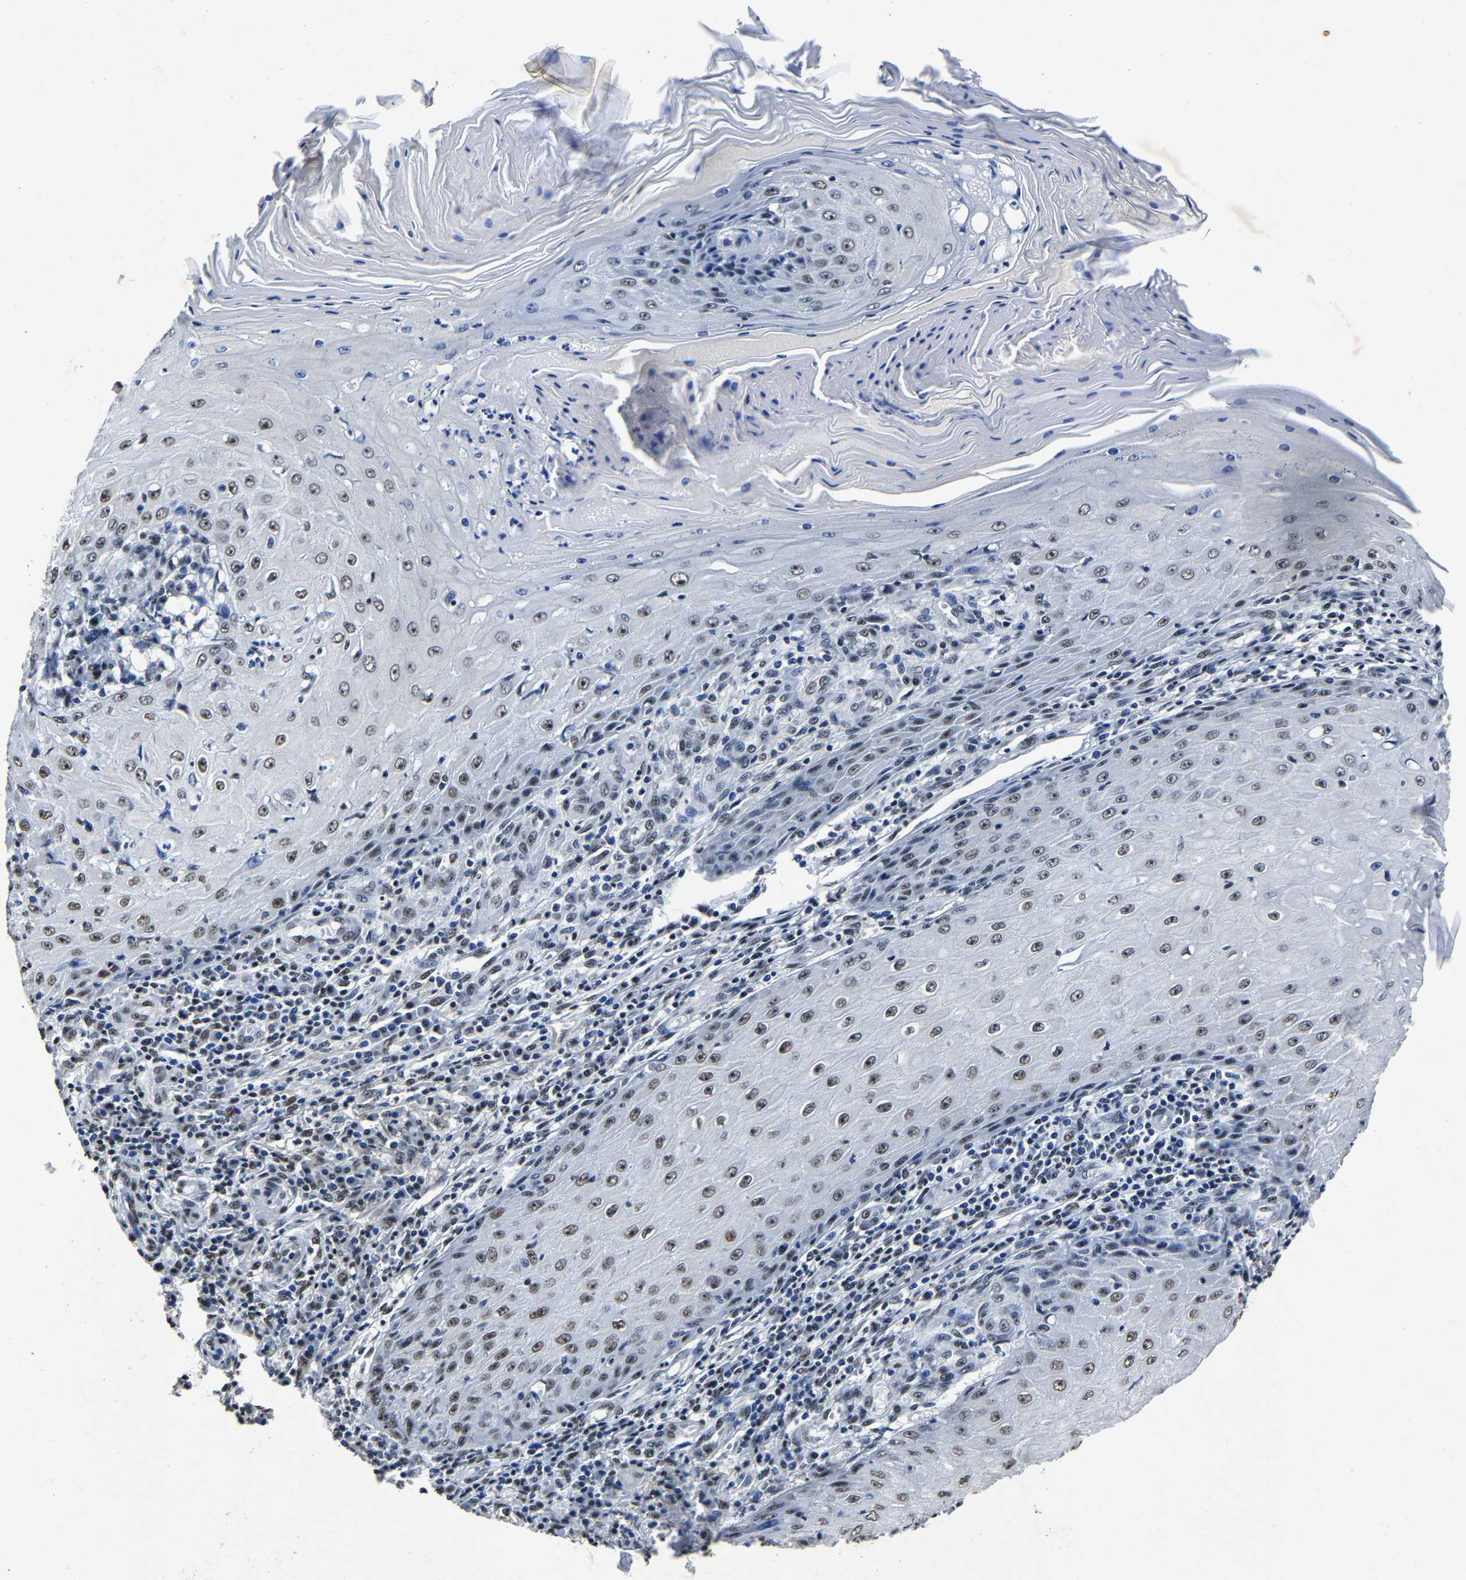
{"staining": {"intensity": "weak", "quantity": "25%-75%", "location": "nuclear"}, "tissue": "skin cancer", "cell_type": "Tumor cells", "image_type": "cancer", "snomed": [{"axis": "morphology", "description": "Squamous cell carcinoma, NOS"}, {"axis": "topography", "description": "Skin"}], "caption": "Protein analysis of squamous cell carcinoma (skin) tissue displays weak nuclear expression in about 25%-75% of tumor cells.", "gene": "RBM45", "patient": {"sex": "female", "age": 73}}